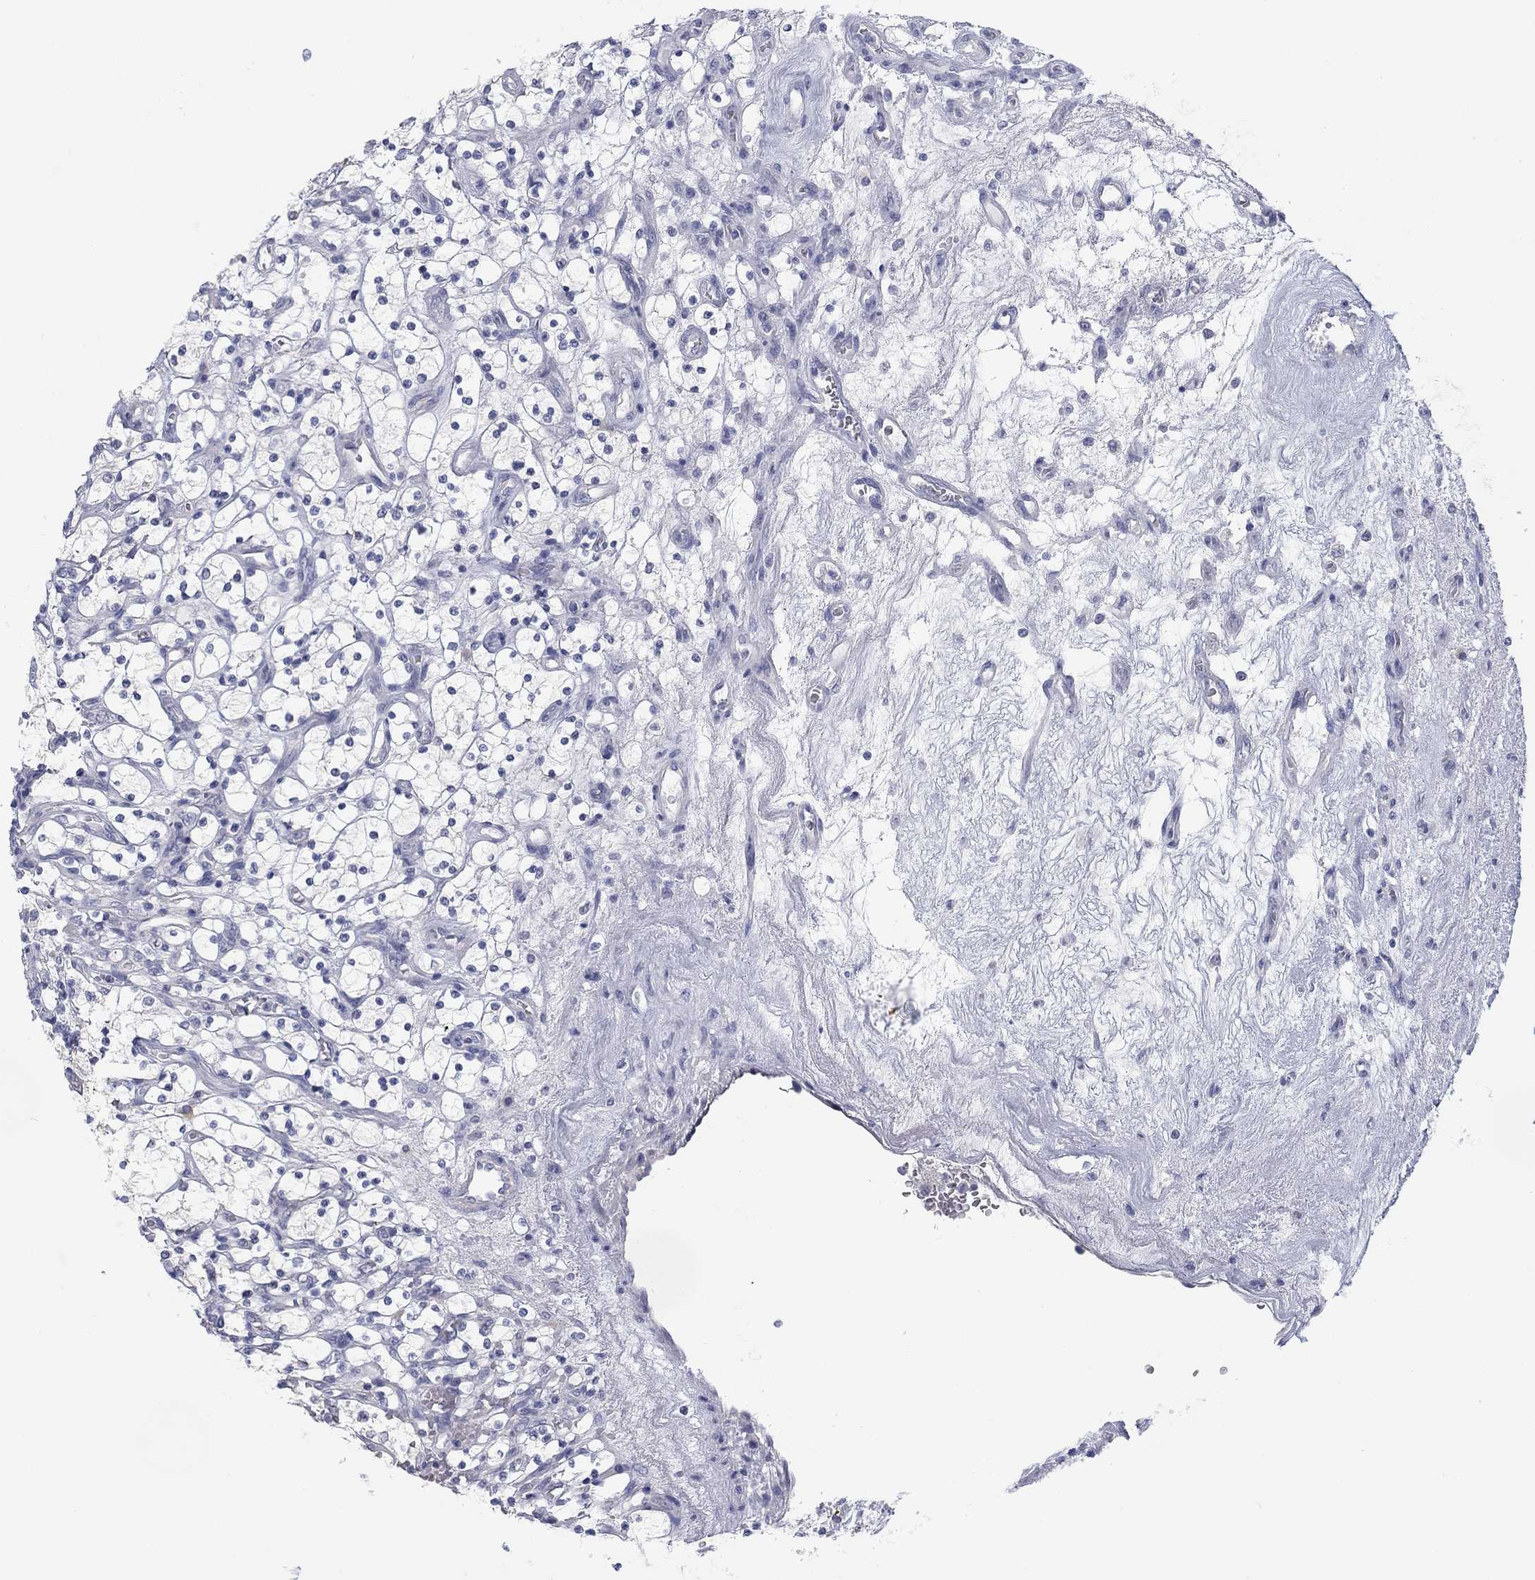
{"staining": {"intensity": "negative", "quantity": "none", "location": "none"}, "tissue": "renal cancer", "cell_type": "Tumor cells", "image_type": "cancer", "snomed": [{"axis": "morphology", "description": "Adenocarcinoma, NOS"}, {"axis": "topography", "description": "Kidney"}], "caption": "Adenocarcinoma (renal) stained for a protein using immunohistochemistry reveals no expression tumor cells.", "gene": "CALB1", "patient": {"sex": "female", "age": 69}}